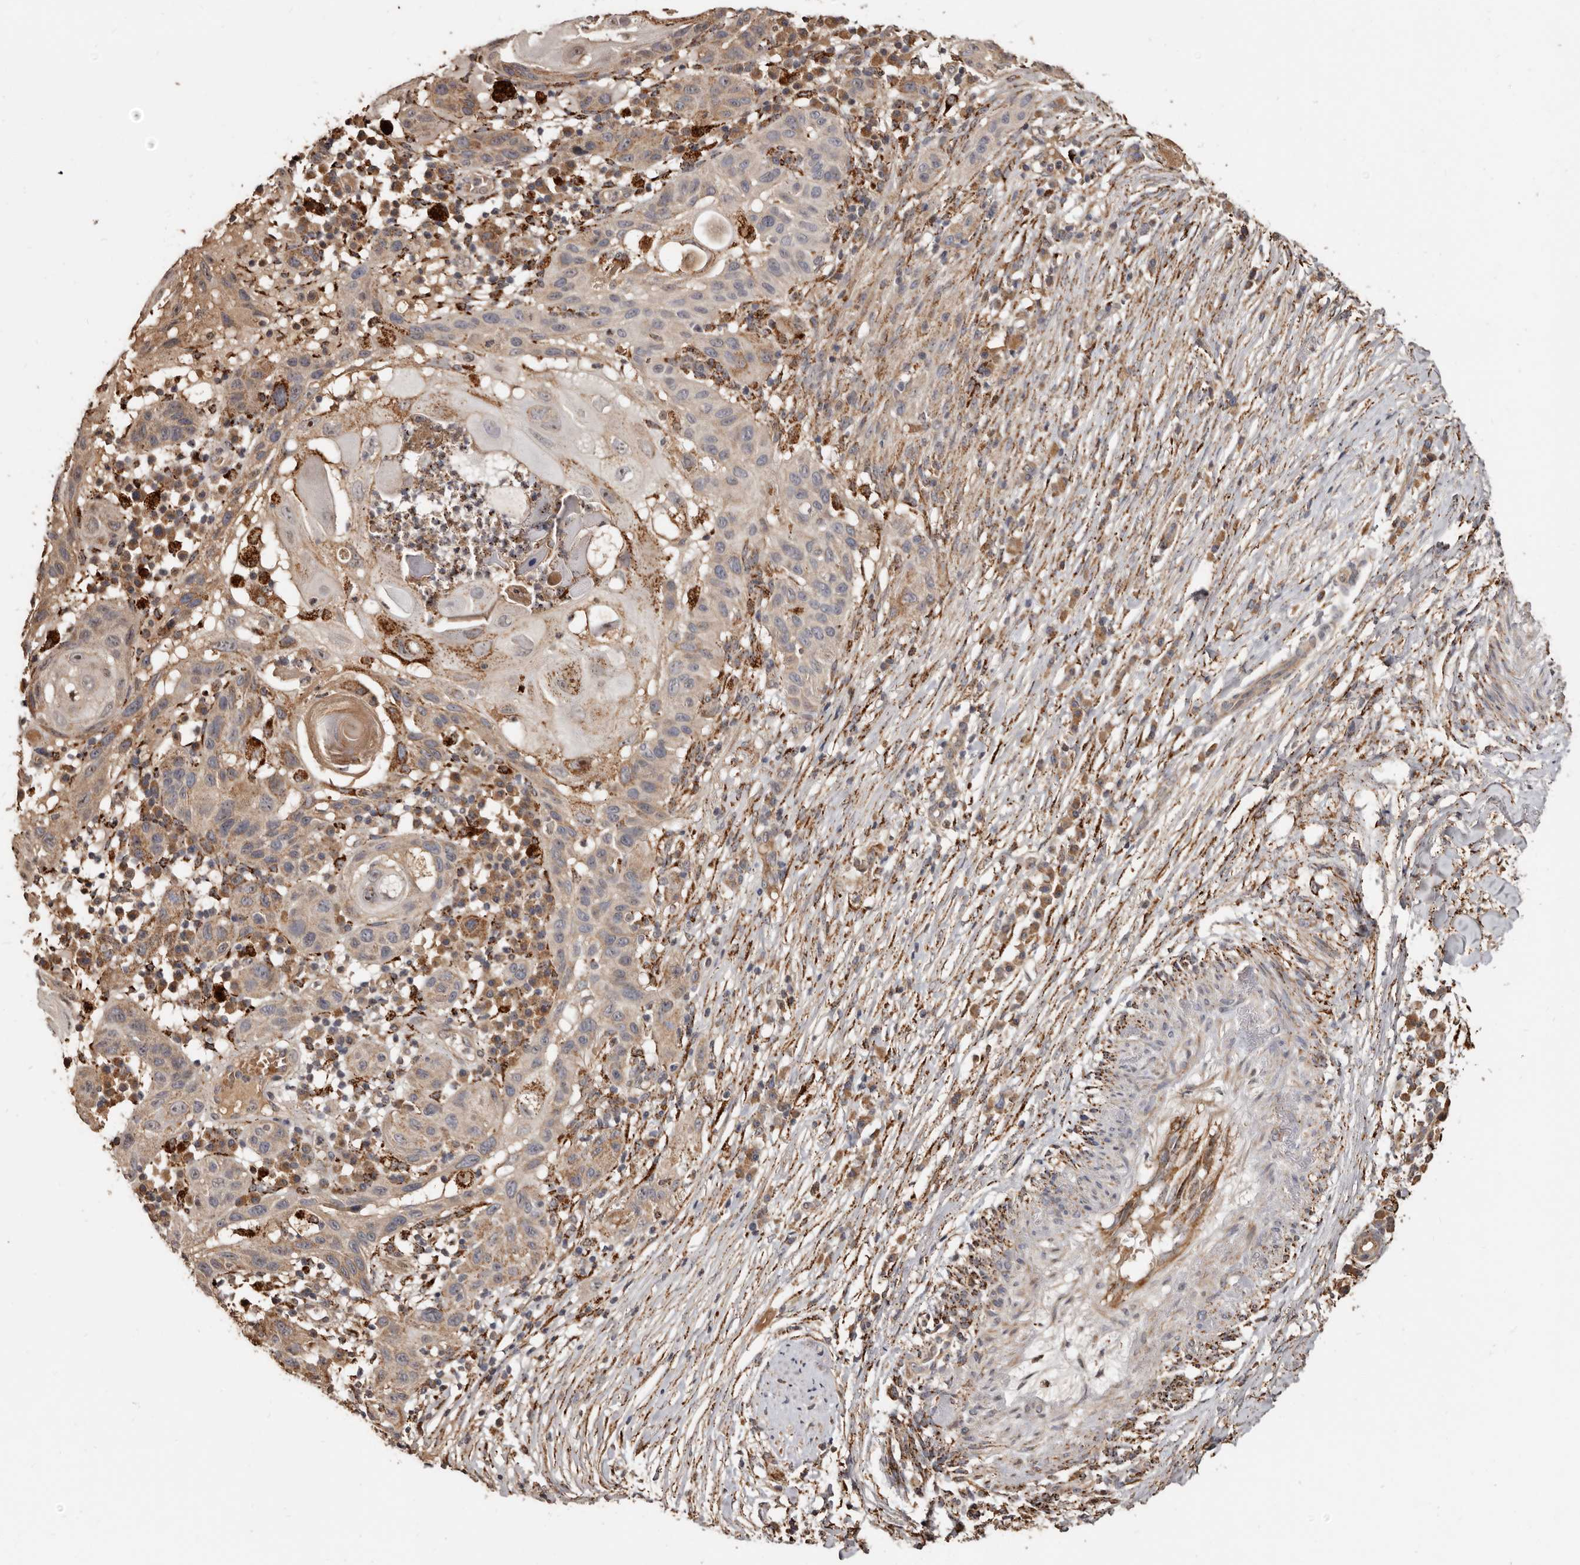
{"staining": {"intensity": "moderate", "quantity": "25%-75%", "location": "cytoplasmic/membranous"}, "tissue": "skin cancer", "cell_type": "Tumor cells", "image_type": "cancer", "snomed": [{"axis": "morphology", "description": "Normal tissue, NOS"}, {"axis": "morphology", "description": "Squamous cell carcinoma, NOS"}, {"axis": "topography", "description": "Skin"}], "caption": "Skin cancer (squamous cell carcinoma) stained with a protein marker demonstrates moderate staining in tumor cells.", "gene": "AKAP7", "patient": {"sex": "female", "age": 96}}